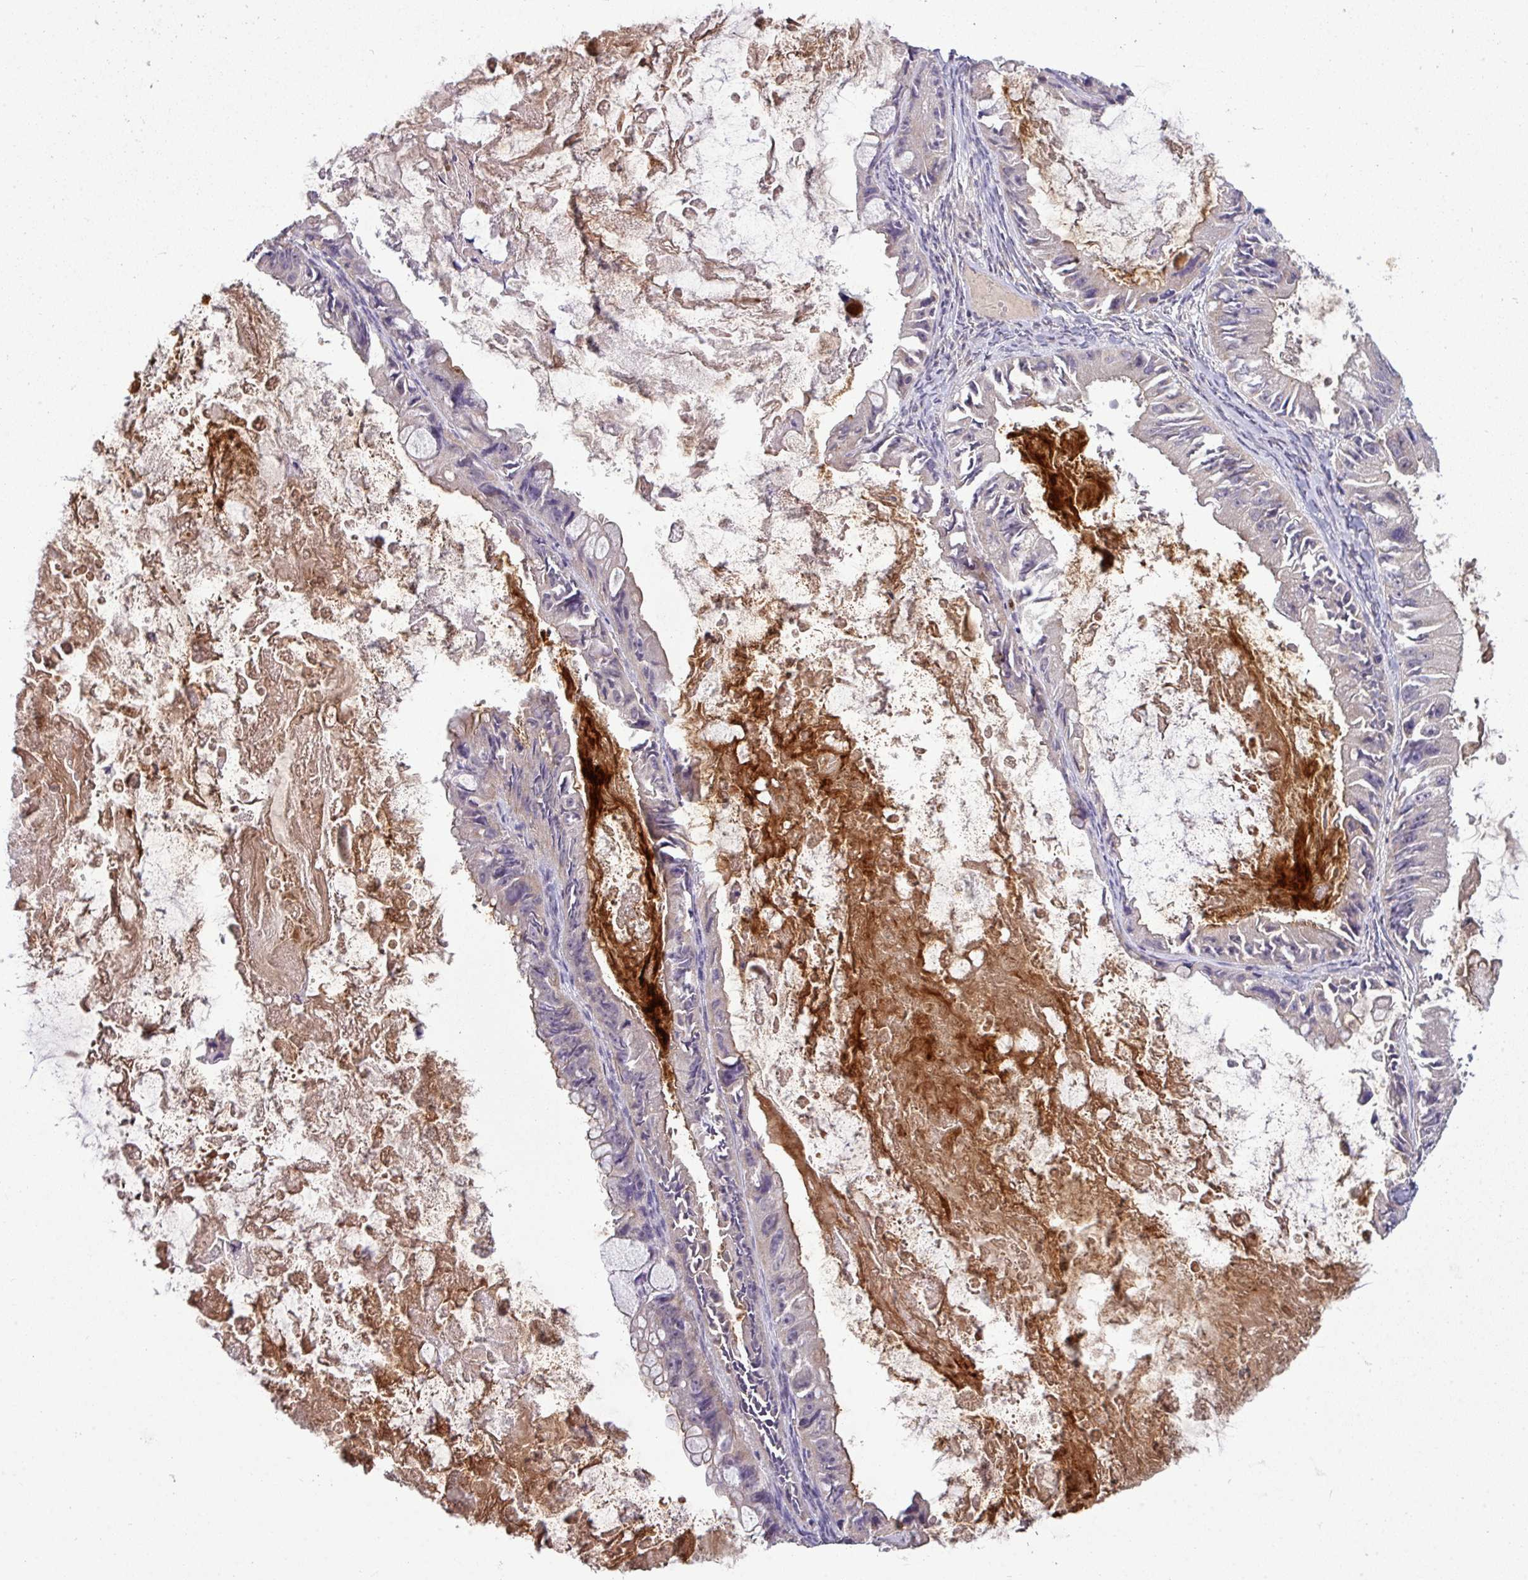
{"staining": {"intensity": "negative", "quantity": "none", "location": "none"}, "tissue": "ovarian cancer", "cell_type": "Tumor cells", "image_type": "cancer", "snomed": [{"axis": "morphology", "description": "Cystadenocarcinoma, mucinous, NOS"}, {"axis": "topography", "description": "Ovary"}], "caption": "High magnification brightfield microscopy of ovarian cancer (mucinous cystadenocarcinoma) stained with DAB (brown) and counterstained with hematoxylin (blue): tumor cells show no significant positivity.", "gene": "PAPLN", "patient": {"sex": "female", "age": 61}}